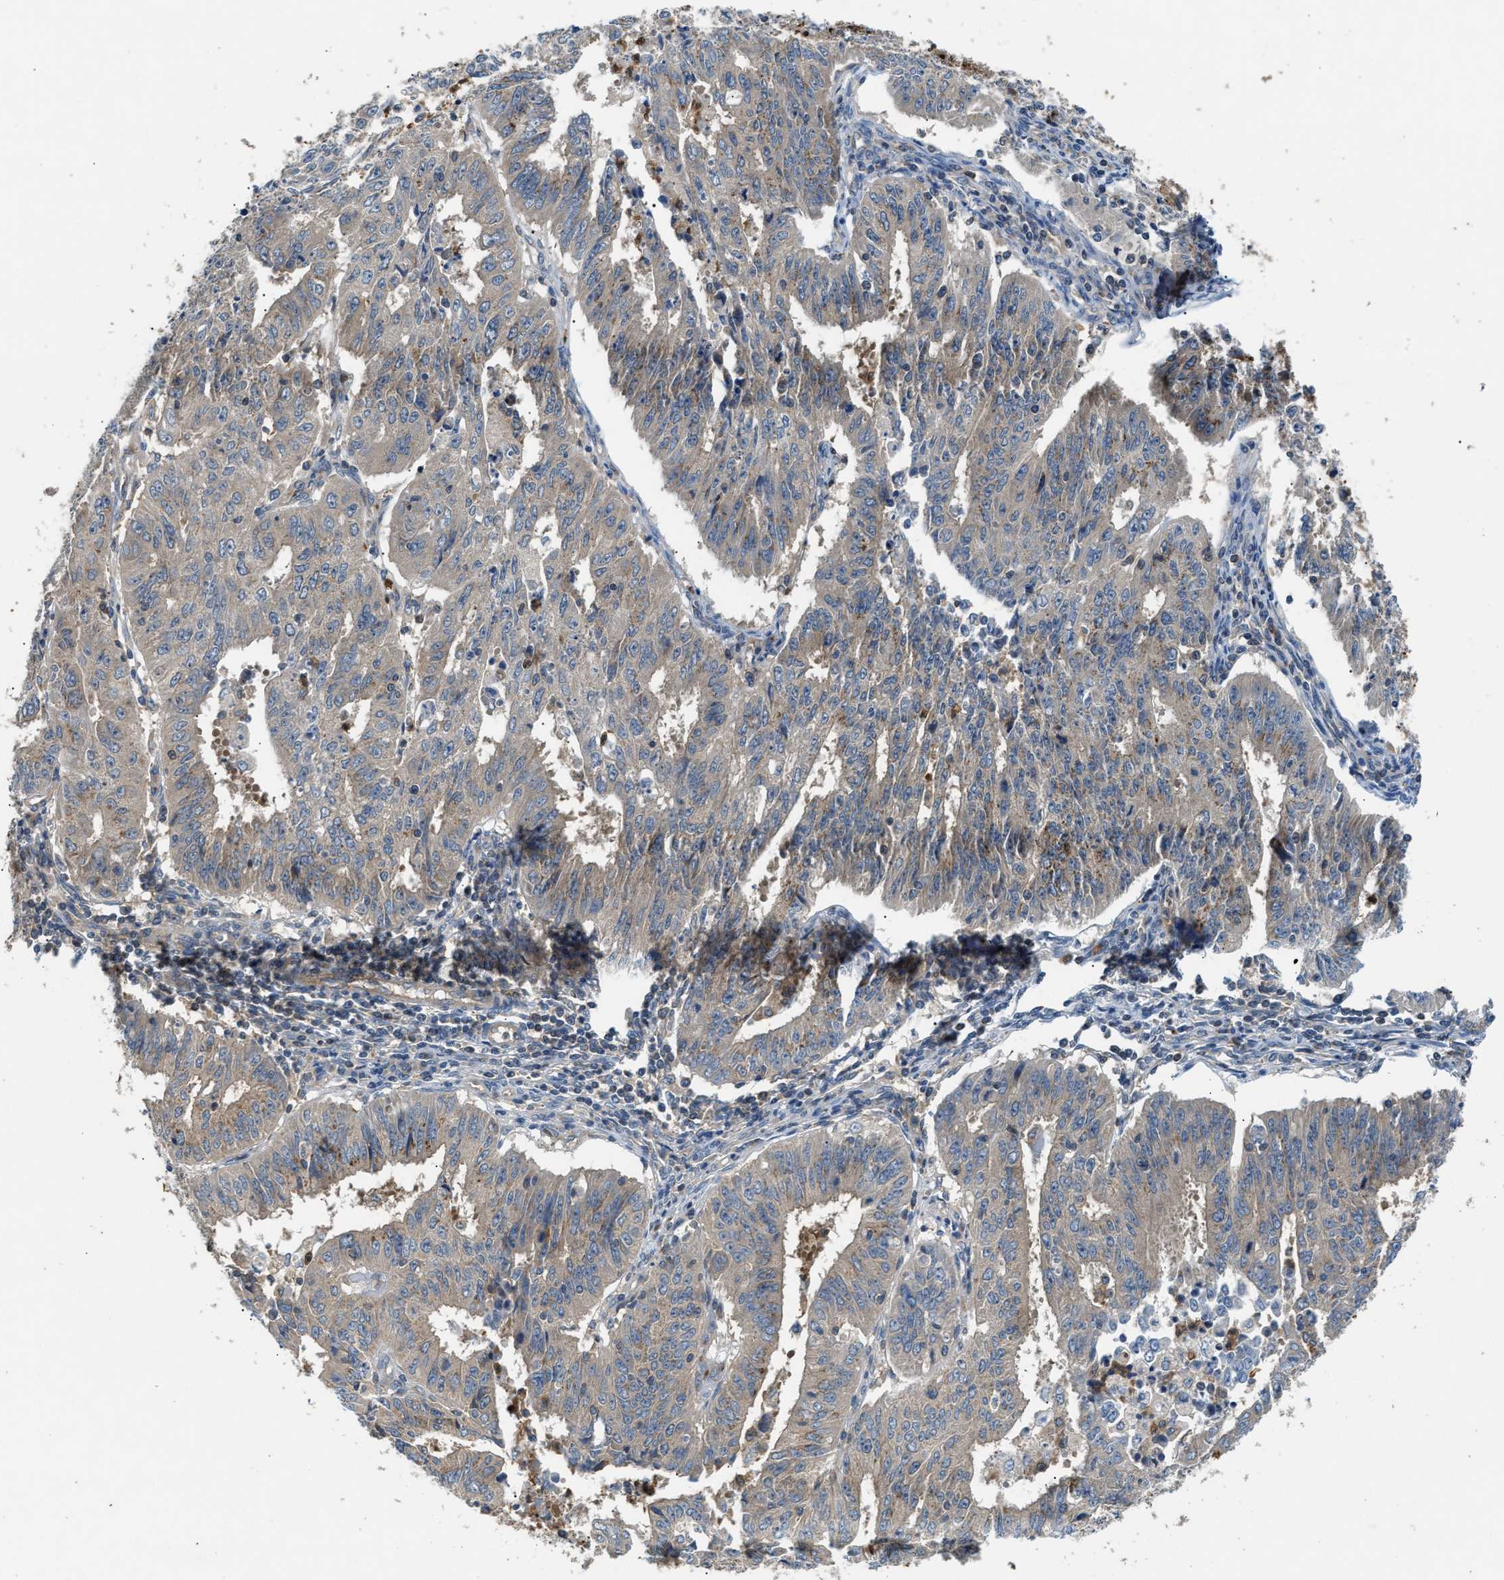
{"staining": {"intensity": "moderate", "quantity": "25%-75%", "location": "cytoplasmic/membranous"}, "tissue": "endometrial cancer", "cell_type": "Tumor cells", "image_type": "cancer", "snomed": [{"axis": "morphology", "description": "Adenocarcinoma, NOS"}, {"axis": "topography", "description": "Endometrium"}], "caption": "Endometrial cancer (adenocarcinoma) stained for a protein (brown) demonstrates moderate cytoplasmic/membranous positive expression in approximately 25%-75% of tumor cells.", "gene": "CHUK", "patient": {"sex": "female", "age": 42}}